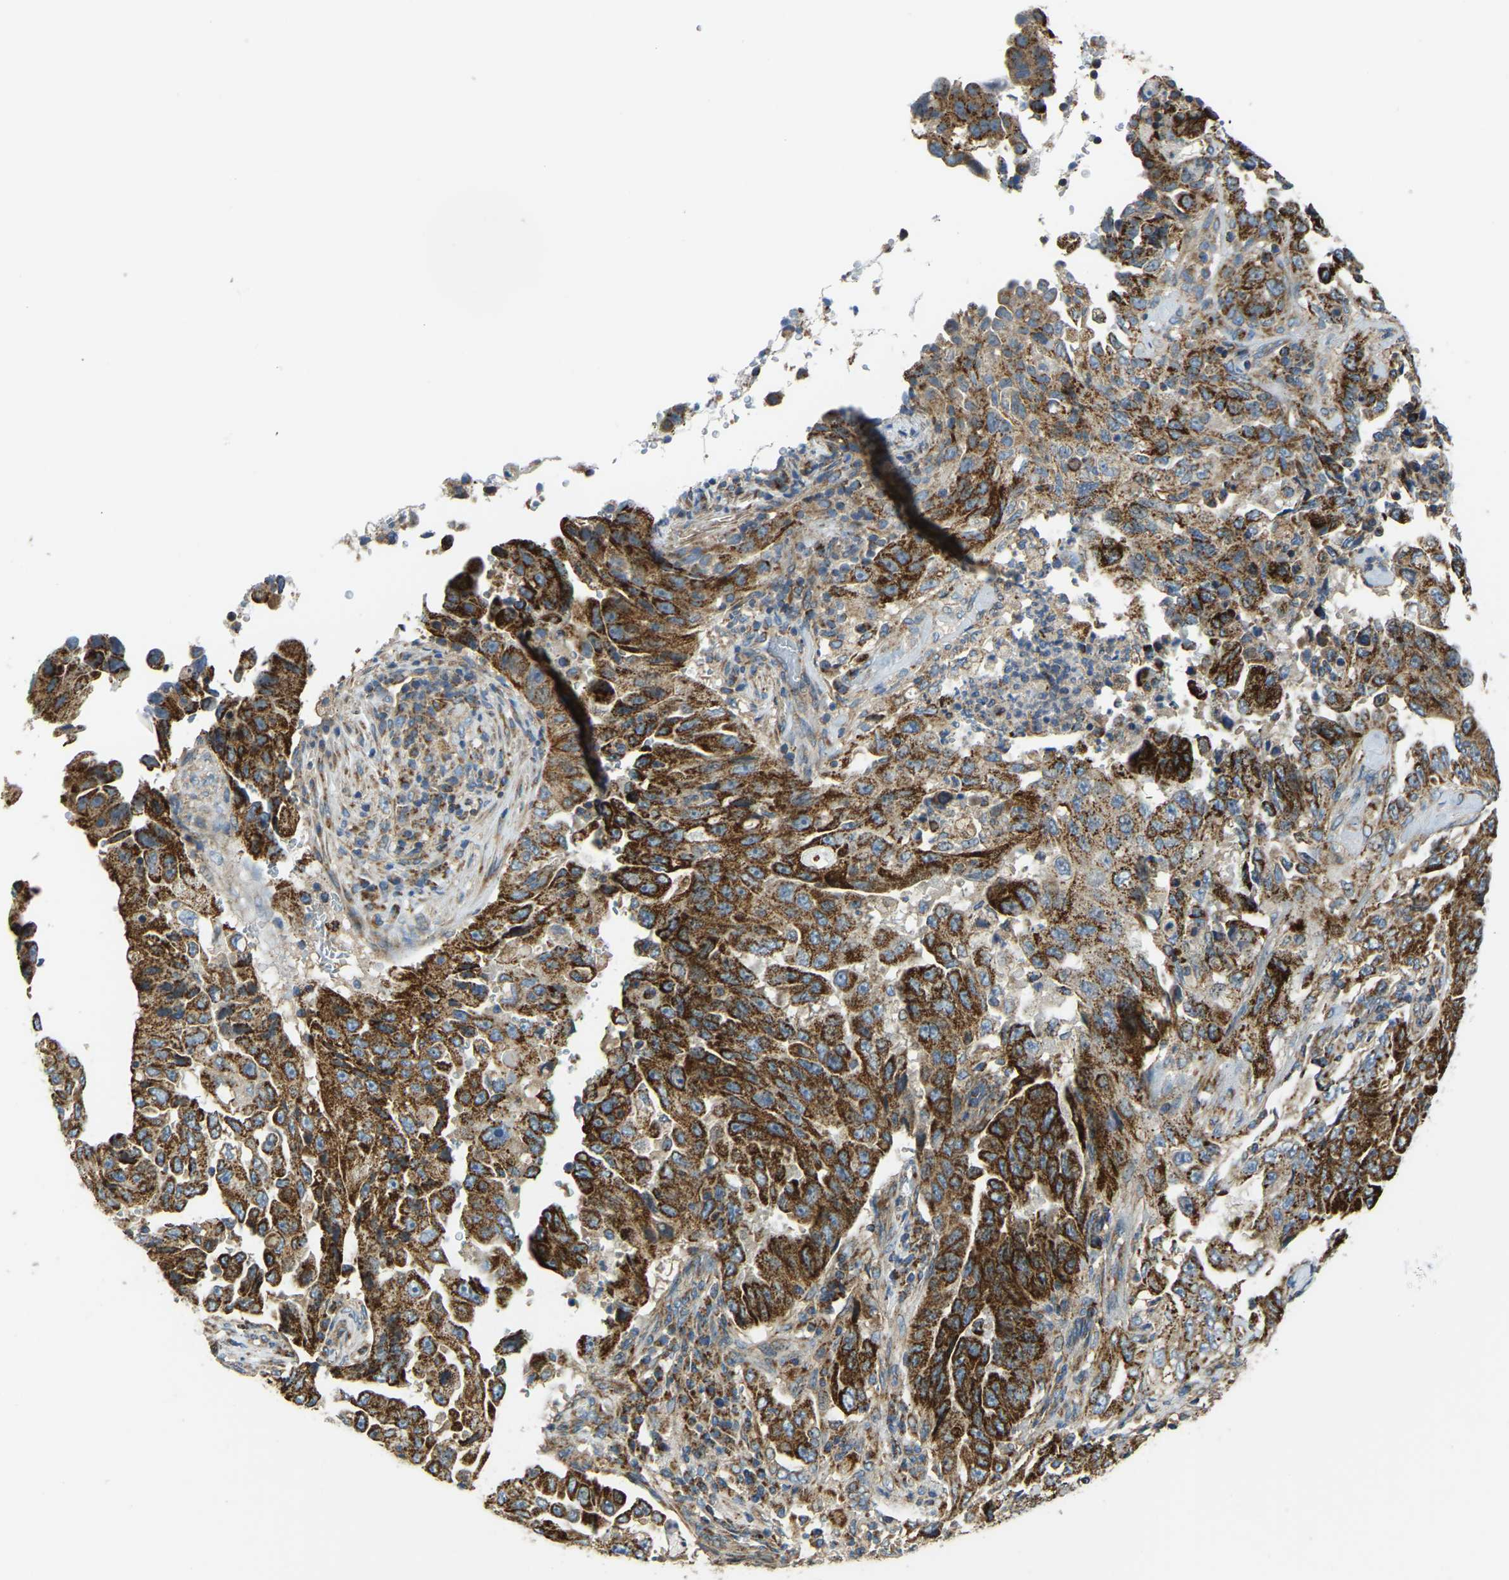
{"staining": {"intensity": "strong", "quantity": ">75%", "location": "cytoplasmic/membranous"}, "tissue": "lung cancer", "cell_type": "Tumor cells", "image_type": "cancer", "snomed": [{"axis": "morphology", "description": "Adenocarcinoma, NOS"}, {"axis": "topography", "description": "Lung"}], "caption": "There is high levels of strong cytoplasmic/membranous positivity in tumor cells of adenocarcinoma (lung), as demonstrated by immunohistochemical staining (brown color).", "gene": "PSMD7", "patient": {"sex": "female", "age": 51}}